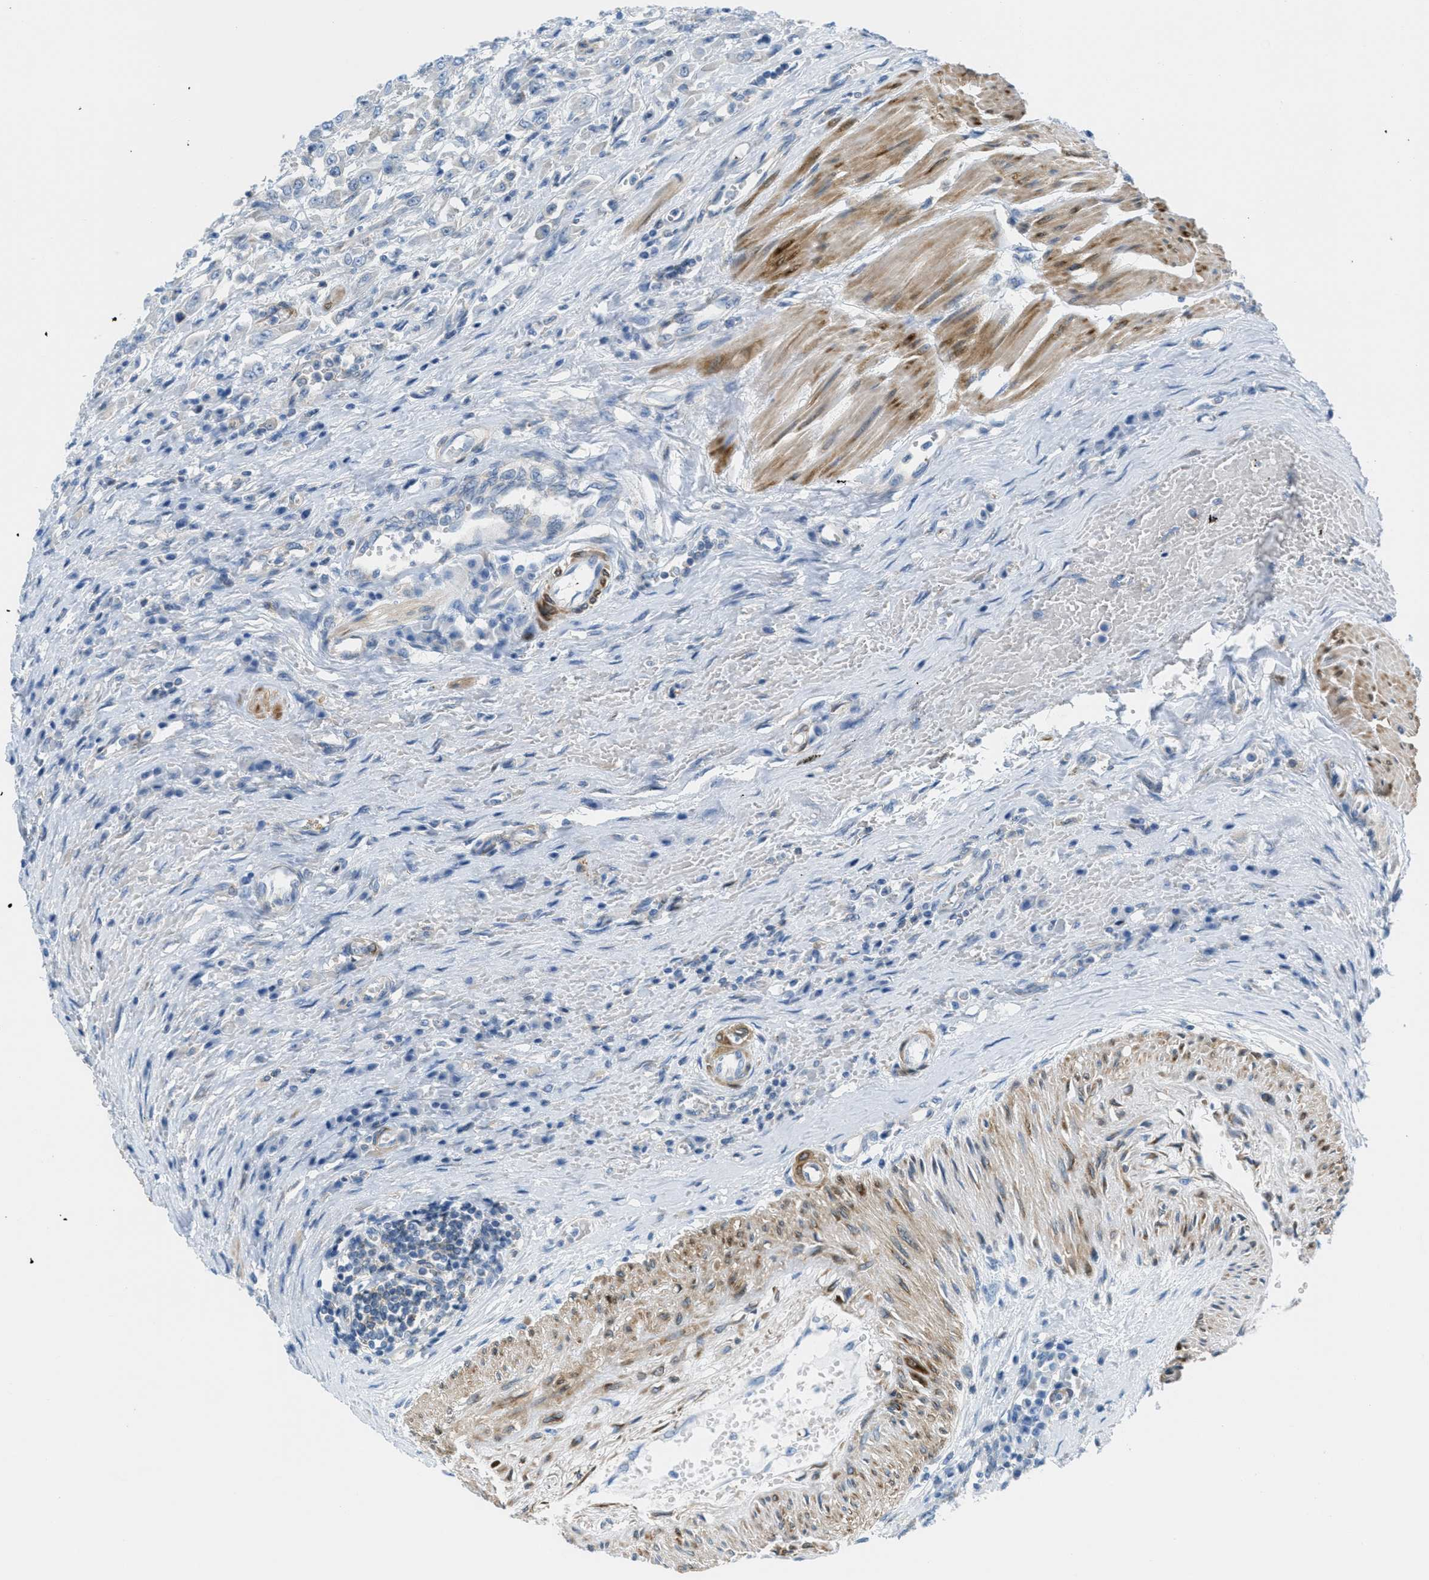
{"staining": {"intensity": "negative", "quantity": "none", "location": "none"}, "tissue": "urothelial cancer", "cell_type": "Tumor cells", "image_type": "cancer", "snomed": [{"axis": "morphology", "description": "Urothelial carcinoma, High grade"}, {"axis": "topography", "description": "Urinary bladder"}], "caption": "A photomicrograph of human high-grade urothelial carcinoma is negative for staining in tumor cells.", "gene": "MAPRE2", "patient": {"sex": "male", "age": 46}}